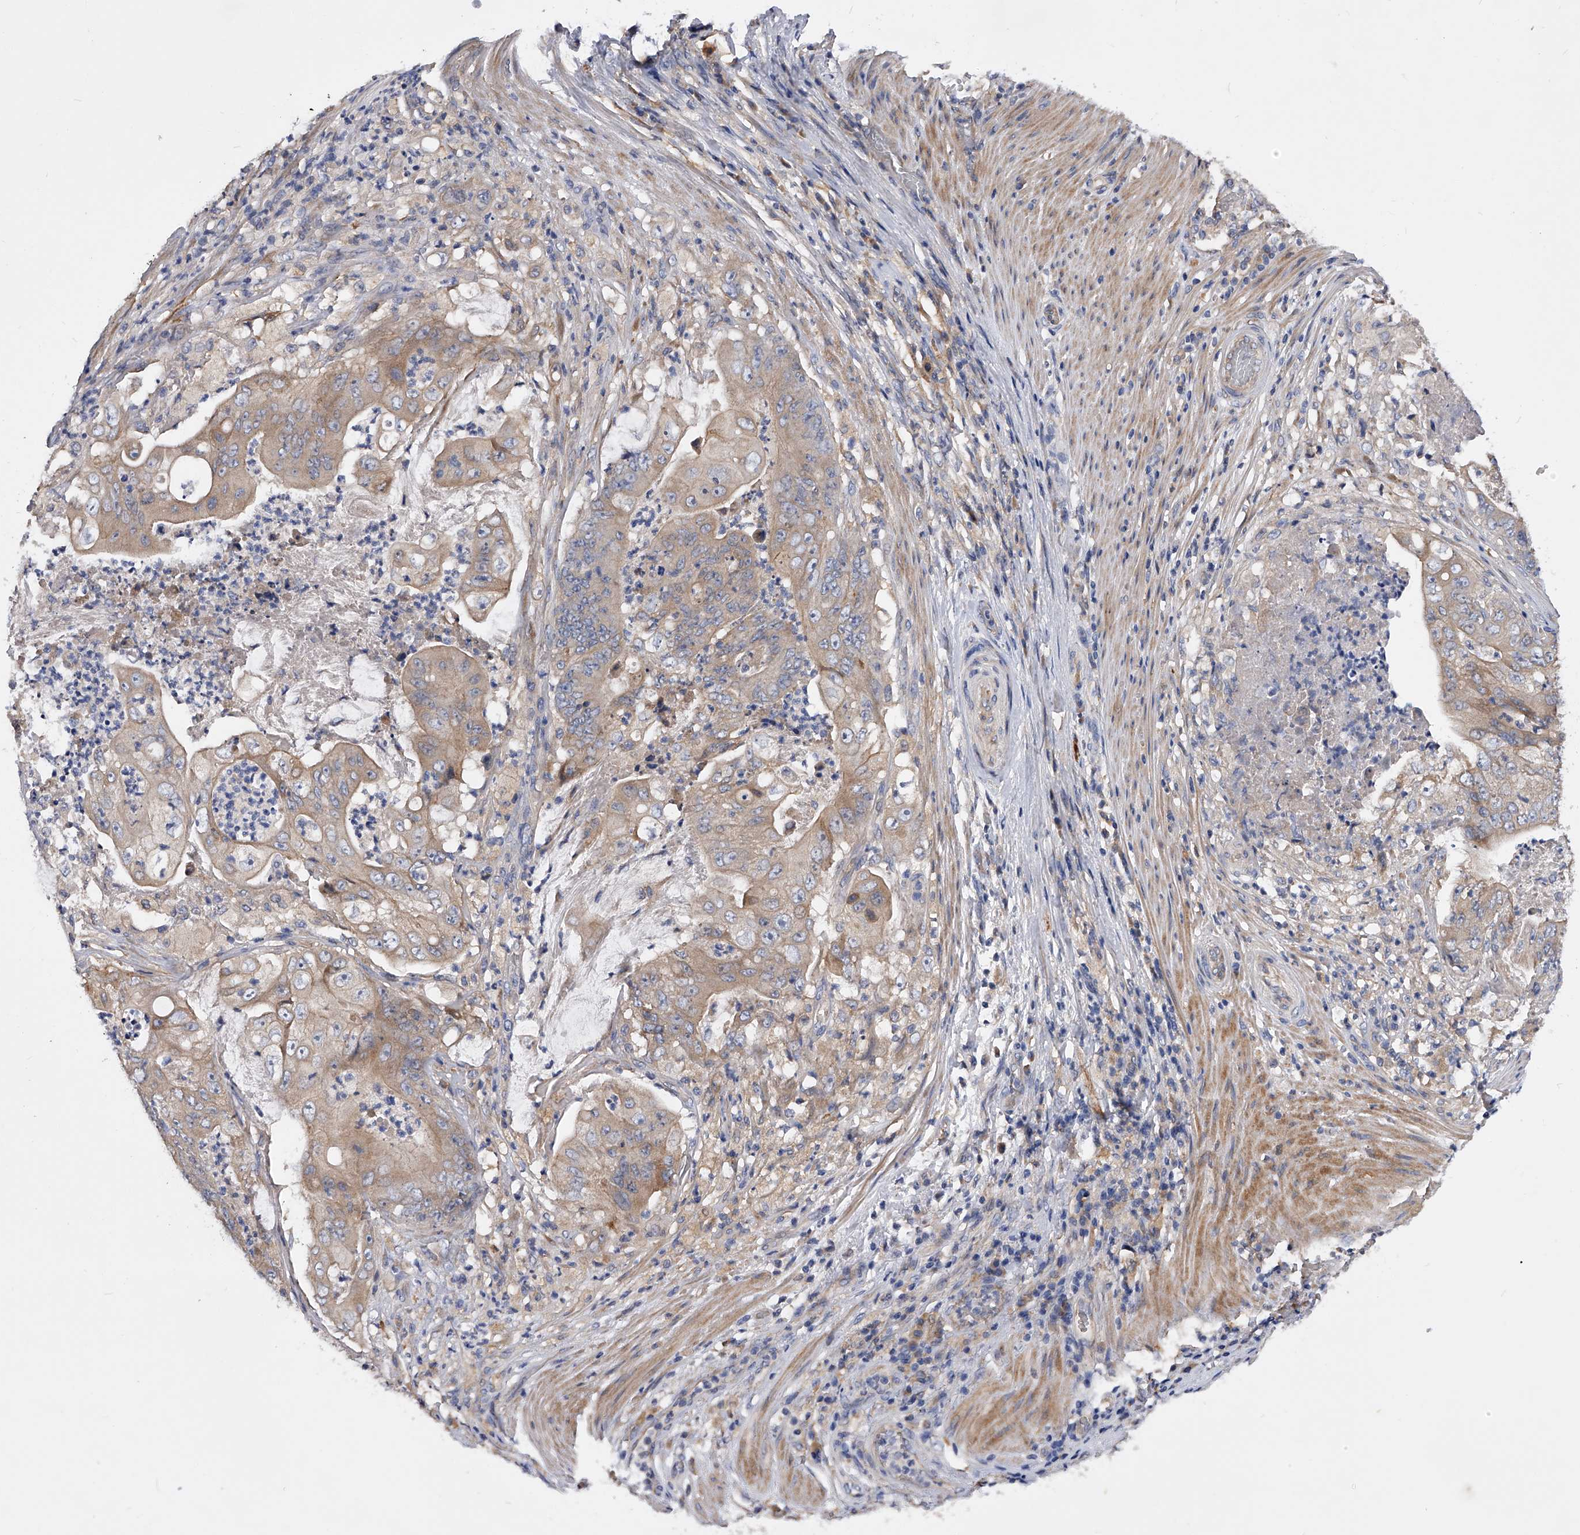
{"staining": {"intensity": "weak", "quantity": "25%-75%", "location": "cytoplasmic/membranous"}, "tissue": "stomach cancer", "cell_type": "Tumor cells", "image_type": "cancer", "snomed": [{"axis": "morphology", "description": "Adenocarcinoma, NOS"}, {"axis": "topography", "description": "Stomach"}], "caption": "Immunohistochemical staining of stomach cancer (adenocarcinoma) exhibits weak cytoplasmic/membranous protein positivity in about 25%-75% of tumor cells. The staining was performed using DAB (3,3'-diaminobenzidine), with brown indicating positive protein expression. Nuclei are stained blue with hematoxylin.", "gene": "ARL4C", "patient": {"sex": "female", "age": 73}}